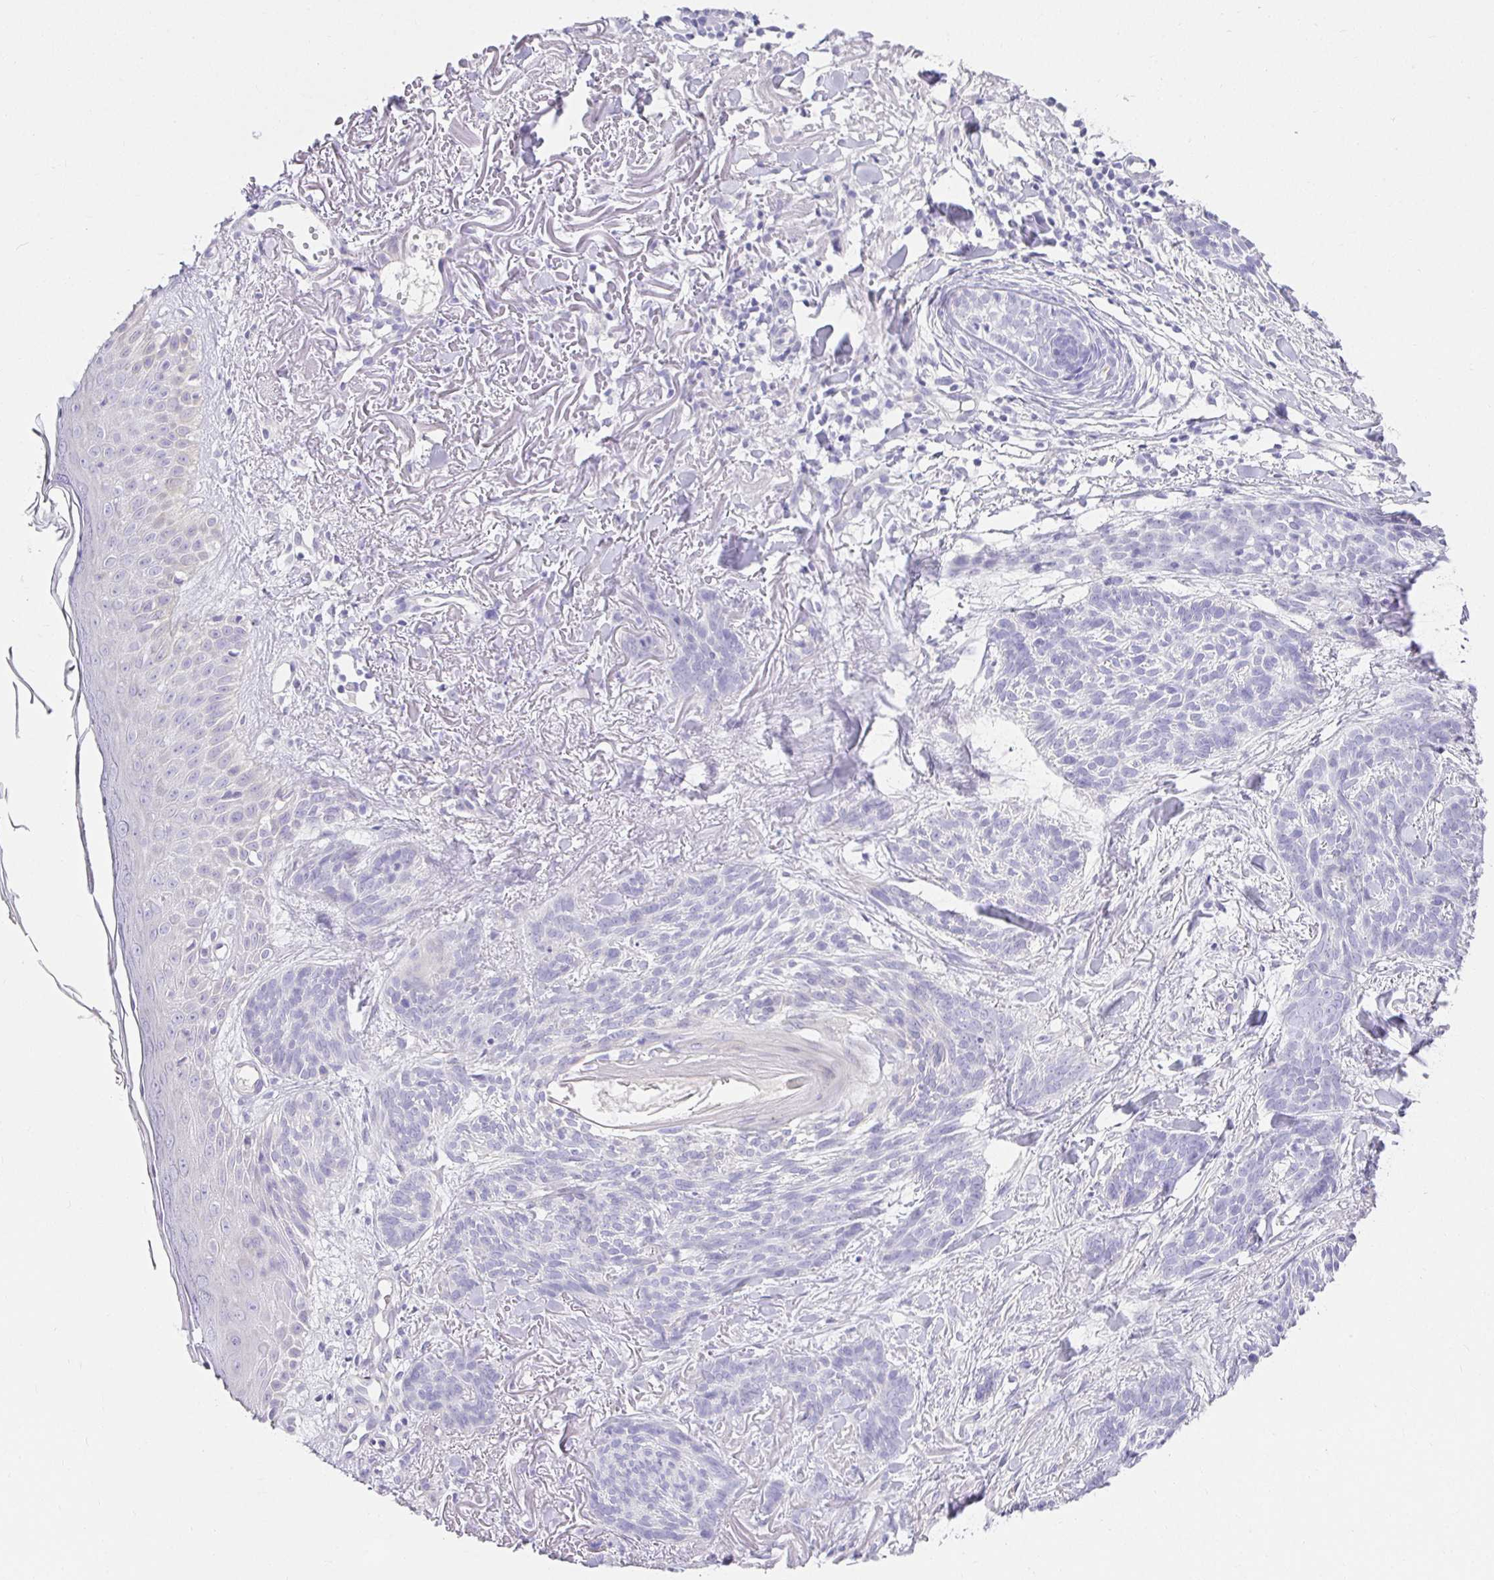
{"staining": {"intensity": "negative", "quantity": "none", "location": "none"}, "tissue": "skin cancer", "cell_type": "Tumor cells", "image_type": "cancer", "snomed": [{"axis": "morphology", "description": "Basal cell carcinoma"}, {"axis": "topography", "description": "Skin"}], "caption": "IHC of skin cancer displays no staining in tumor cells.", "gene": "CHAT", "patient": {"sex": "female", "age": 78}}